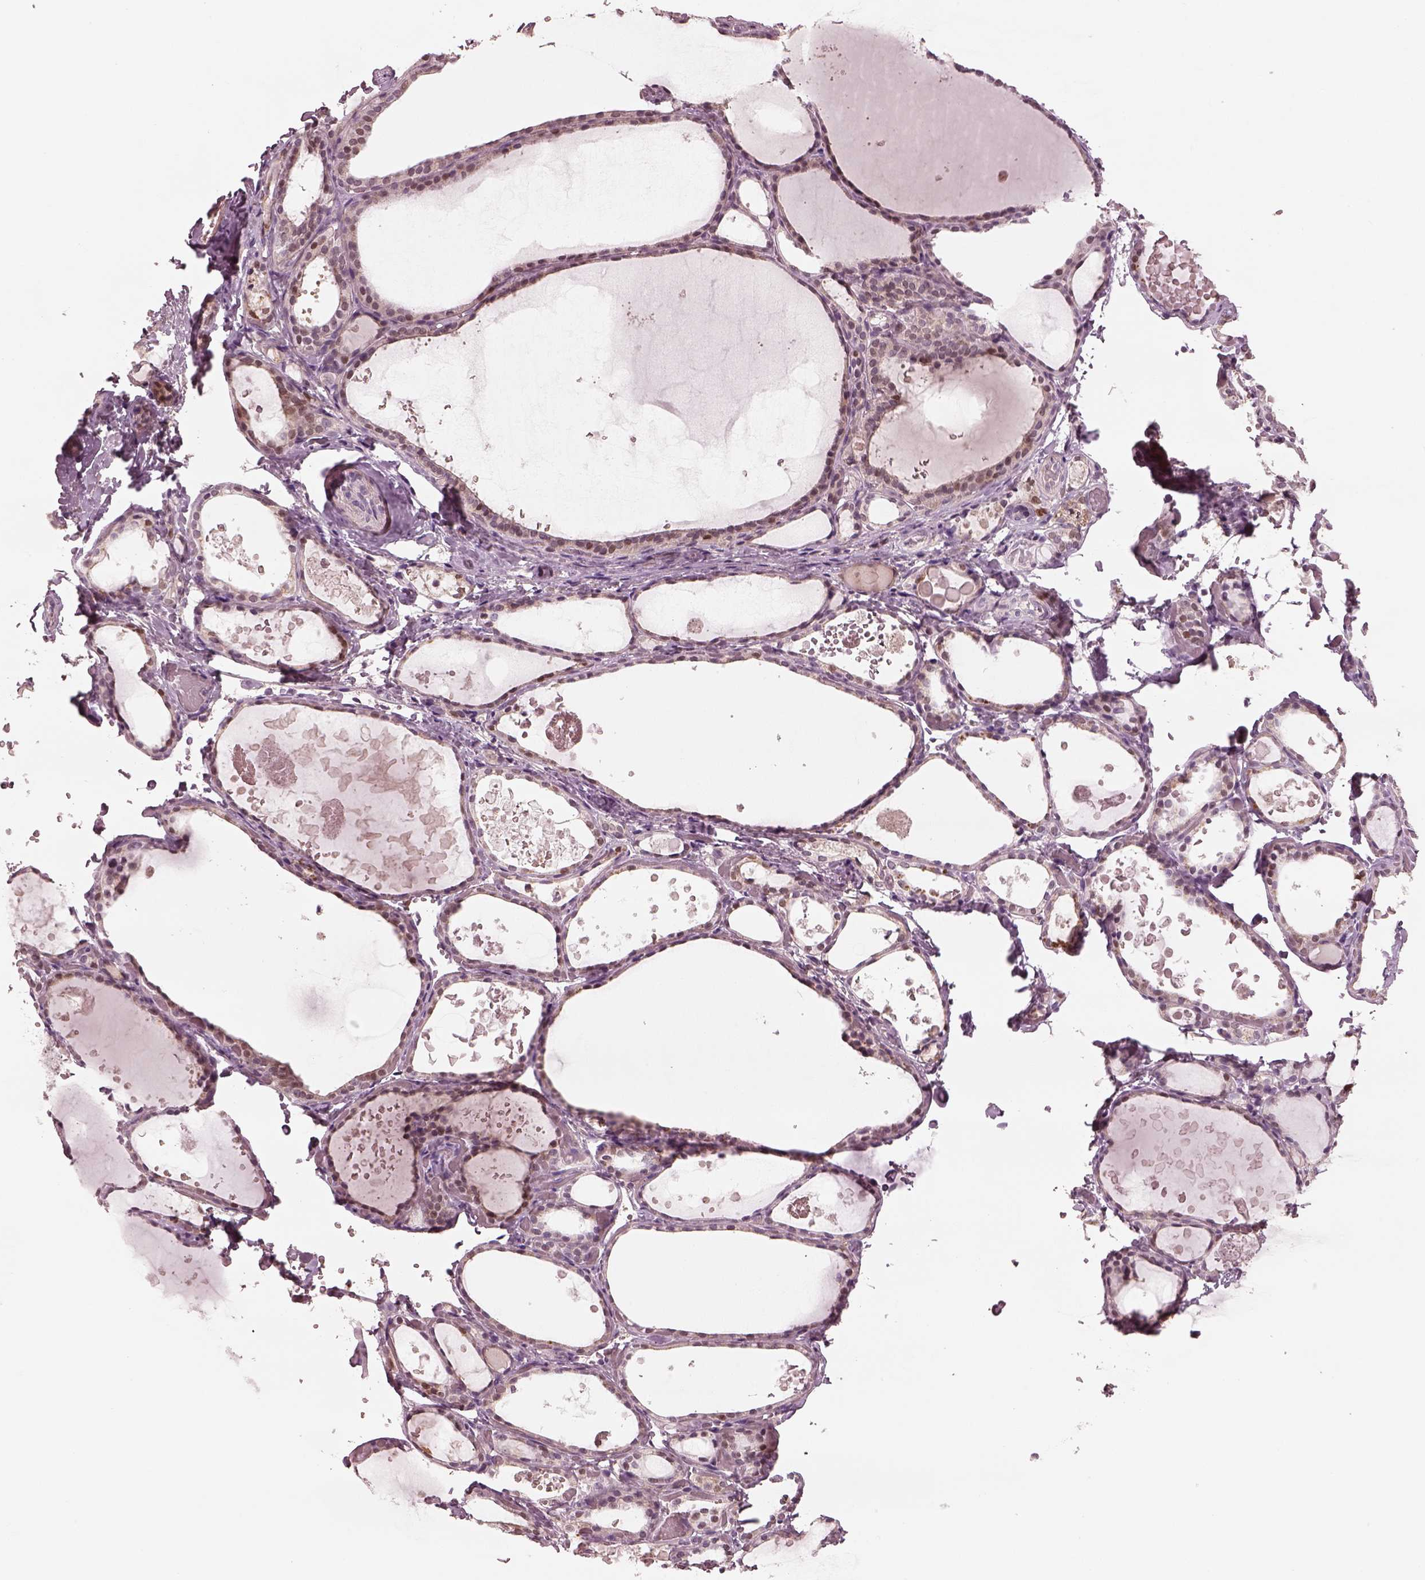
{"staining": {"intensity": "moderate", "quantity": "25%-75%", "location": "cytoplasmic/membranous"}, "tissue": "thyroid gland", "cell_type": "Glandular cells", "image_type": "normal", "snomed": [{"axis": "morphology", "description": "Normal tissue, NOS"}, {"axis": "topography", "description": "Thyroid gland"}], "caption": "Thyroid gland was stained to show a protein in brown. There is medium levels of moderate cytoplasmic/membranous staining in about 25%-75% of glandular cells.", "gene": "SDCBP2", "patient": {"sex": "female", "age": 56}}